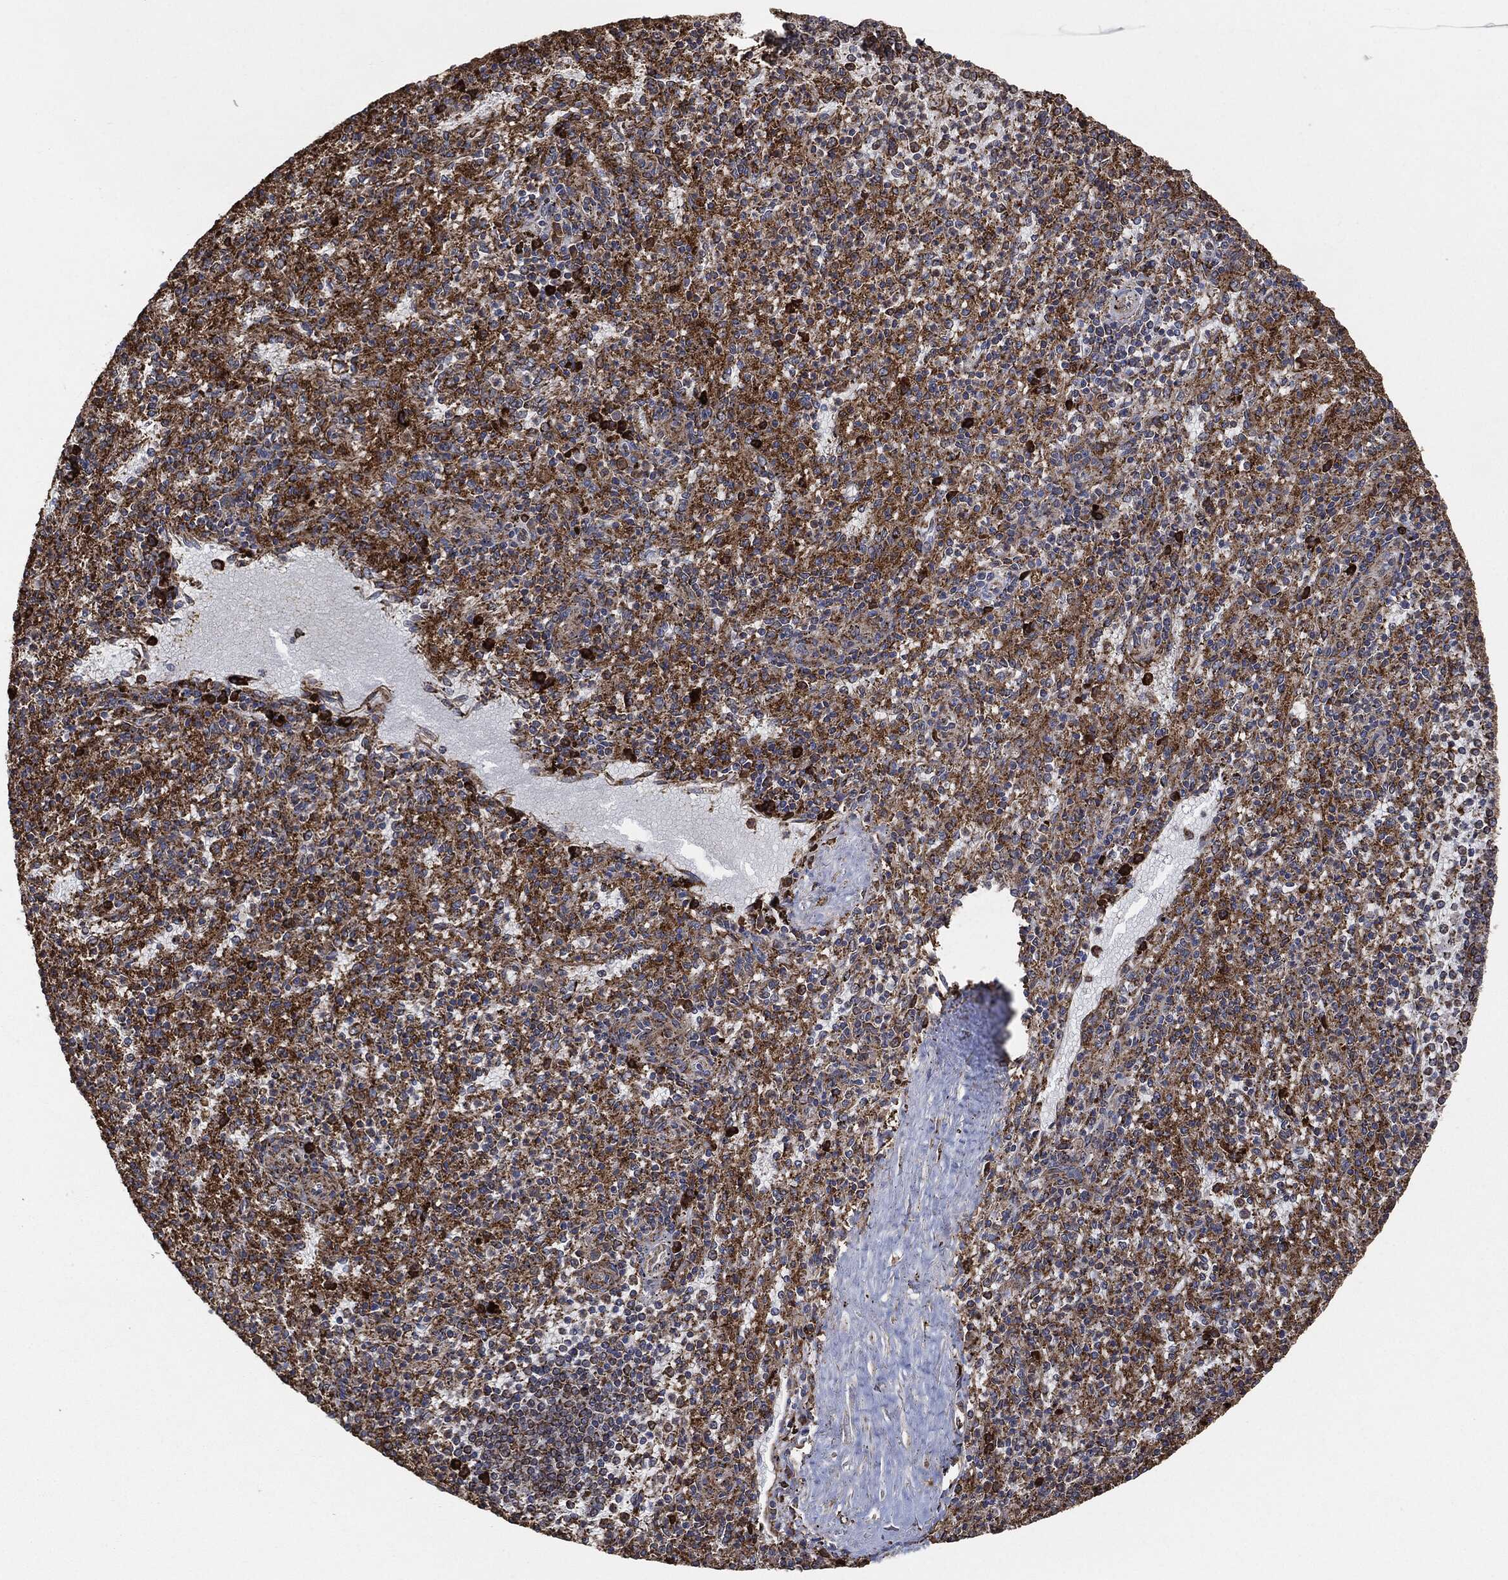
{"staining": {"intensity": "moderate", "quantity": ">75%", "location": "cytoplasmic/membranous"}, "tissue": "spleen", "cell_type": "Cells in red pulp", "image_type": "normal", "snomed": [{"axis": "morphology", "description": "Normal tissue, NOS"}, {"axis": "topography", "description": "Spleen"}], "caption": "About >75% of cells in red pulp in normal human spleen show moderate cytoplasmic/membranous protein expression as visualized by brown immunohistochemical staining.", "gene": "AMFR", "patient": {"sex": "male", "age": 60}}